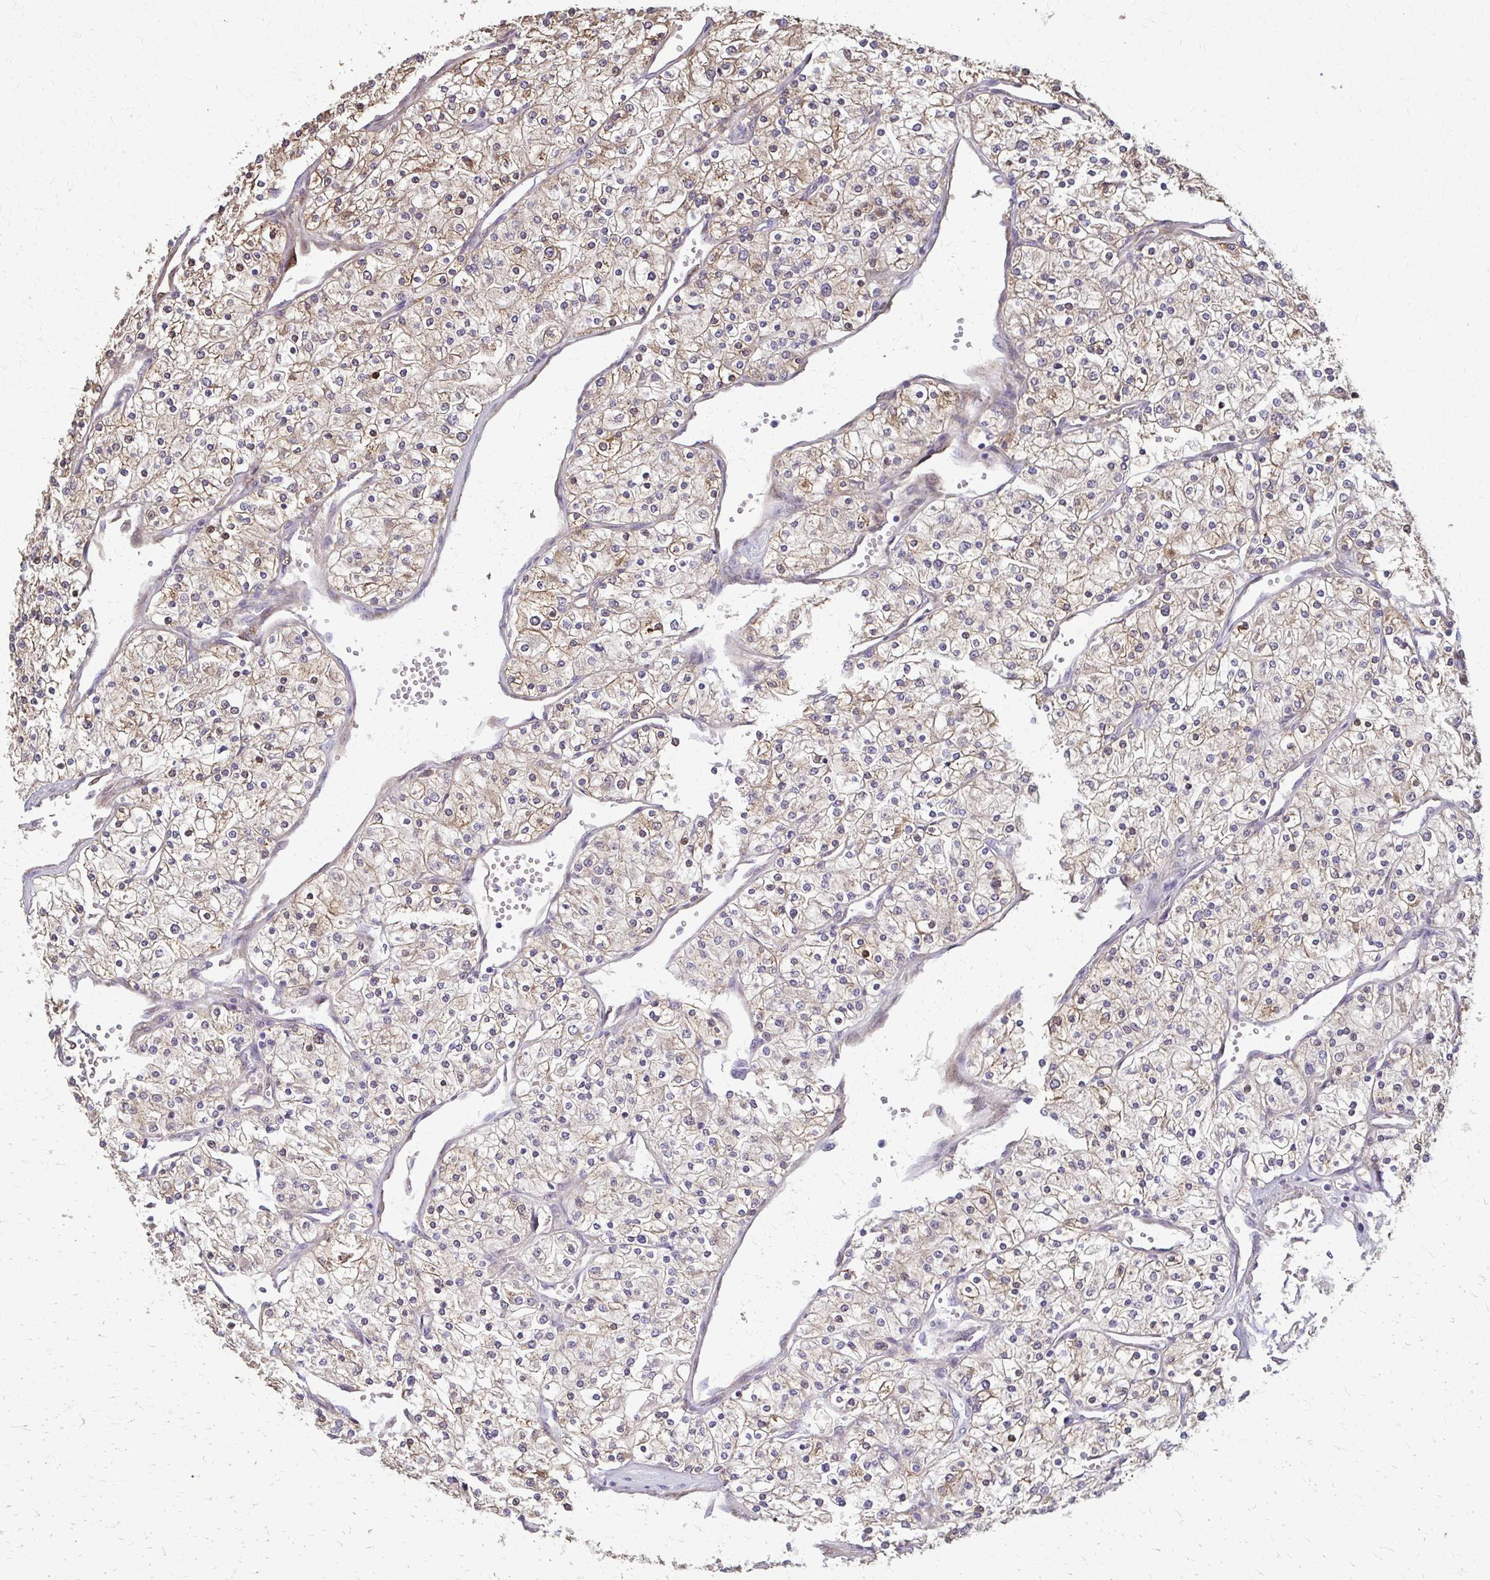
{"staining": {"intensity": "moderate", "quantity": "<25%", "location": "cytoplasmic/membranous,nuclear"}, "tissue": "renal cancer", "cell_type": "Tumor cells", "image_type": "cancer", "snomed": [{"axis": "morphology", "description": "Adenocarcinoma, NOS"}, {"axis": "topography", "description": "Kidney"}], "caption": "Approximately <25% of tumor cells in renal adenocarcinoma reveal moderate cytoplasmic/membranous and nuclear protein staining as visualized by brown immunohistochemical staining.", "gene": "ZNF34", "patient": {"sex": "male", "age": 80}}